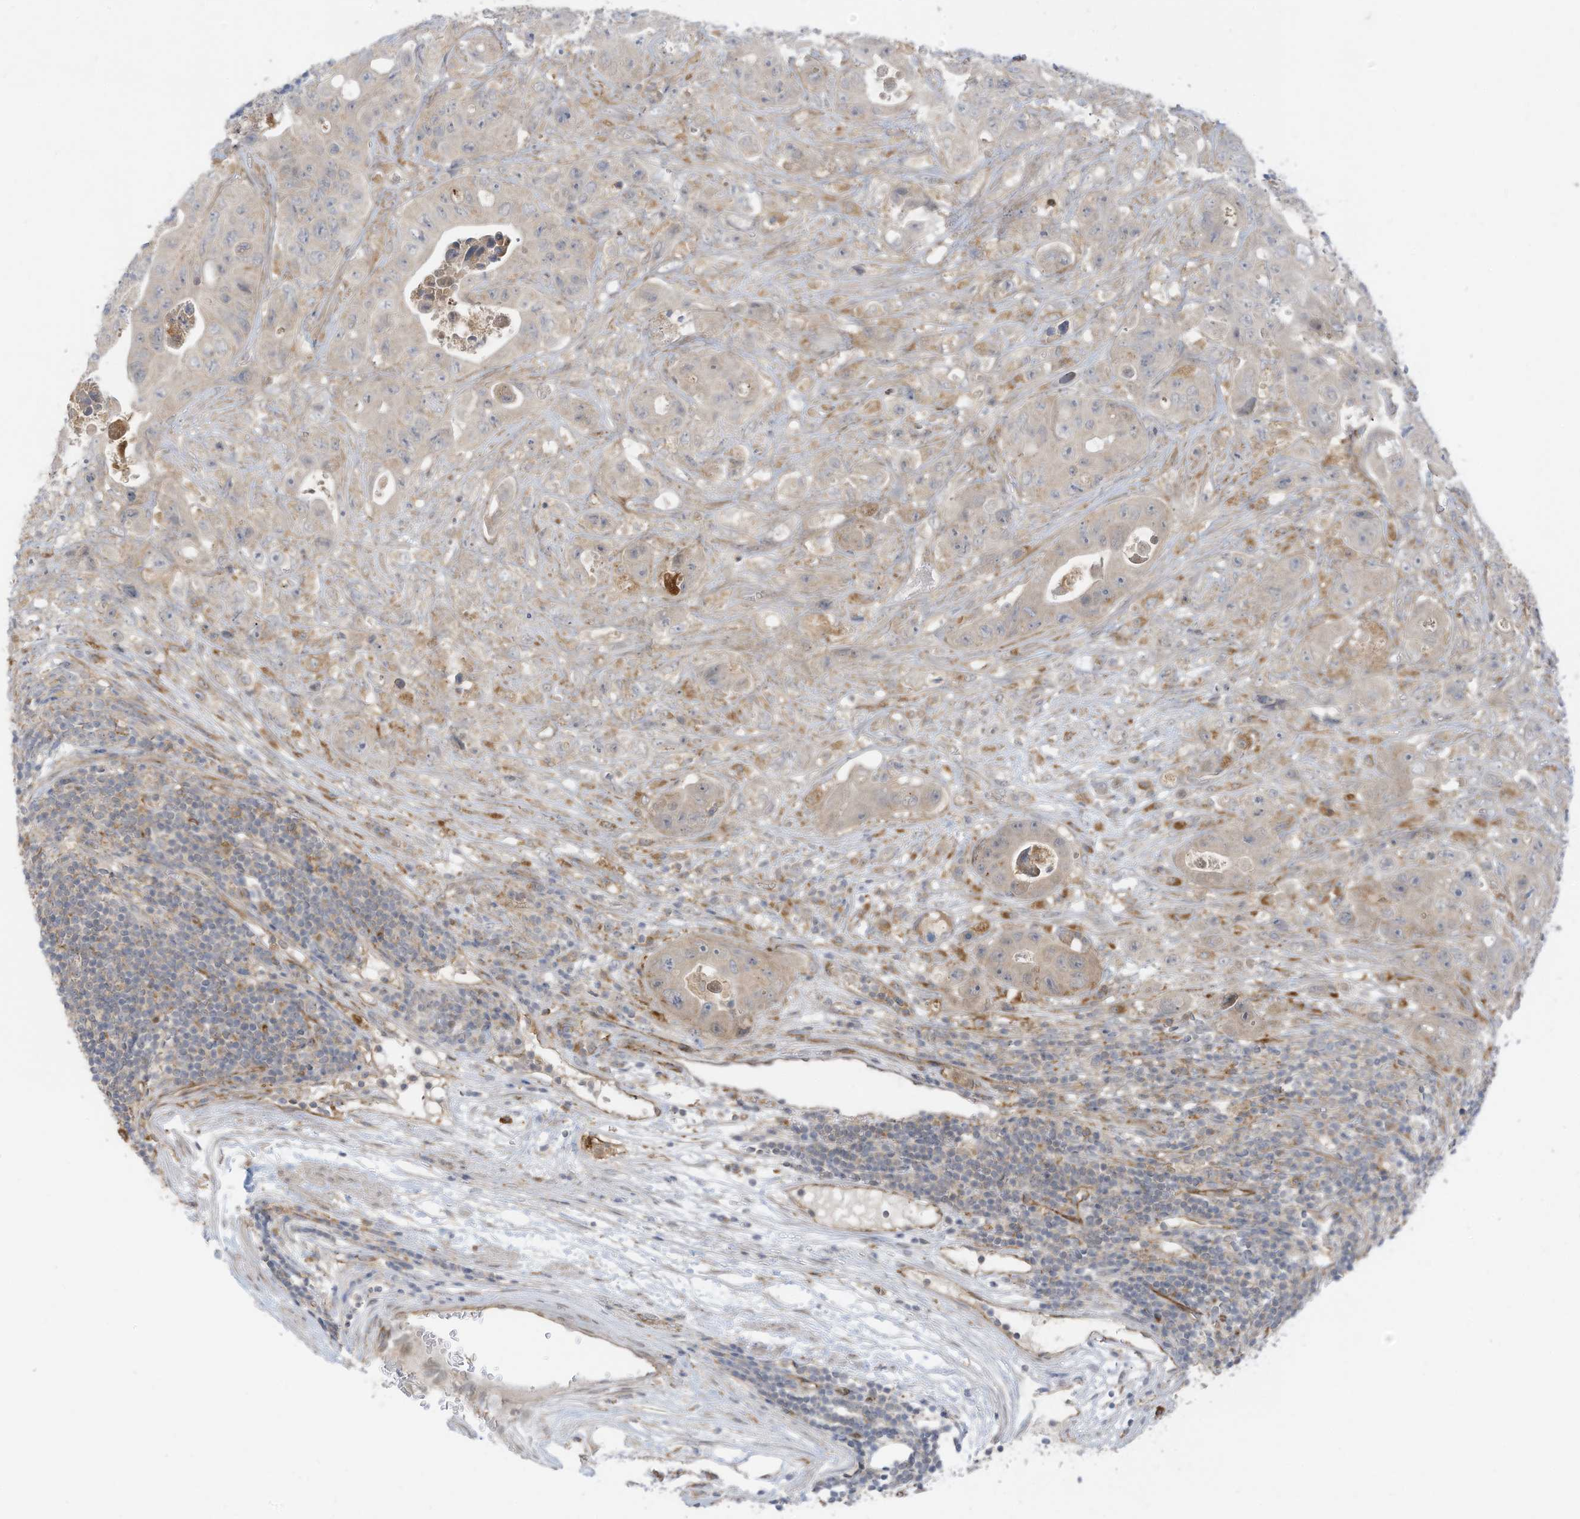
{"staining": {"intensity": "weak", "quantity": "25%-75%", "location": "cytoplasmic/membranous"}, "tissue": "colorectal cancer", "cell_type": "Tumor cells", "image_type": "cancer", "snomed": [{"axis": "morphology", "description": "Adenocarcinoma, NOS"}, {"axis": "topography", "description": "Colon"}], "caption": "Brown immunohistochemical staining in human colorectal adenocarcinoma shows weak cytoplasmic/membranous staining in approximately 25%-75% of tumor cells.", "gene": "DZIP3", "patient": {"sex": "female", "age": 46}}